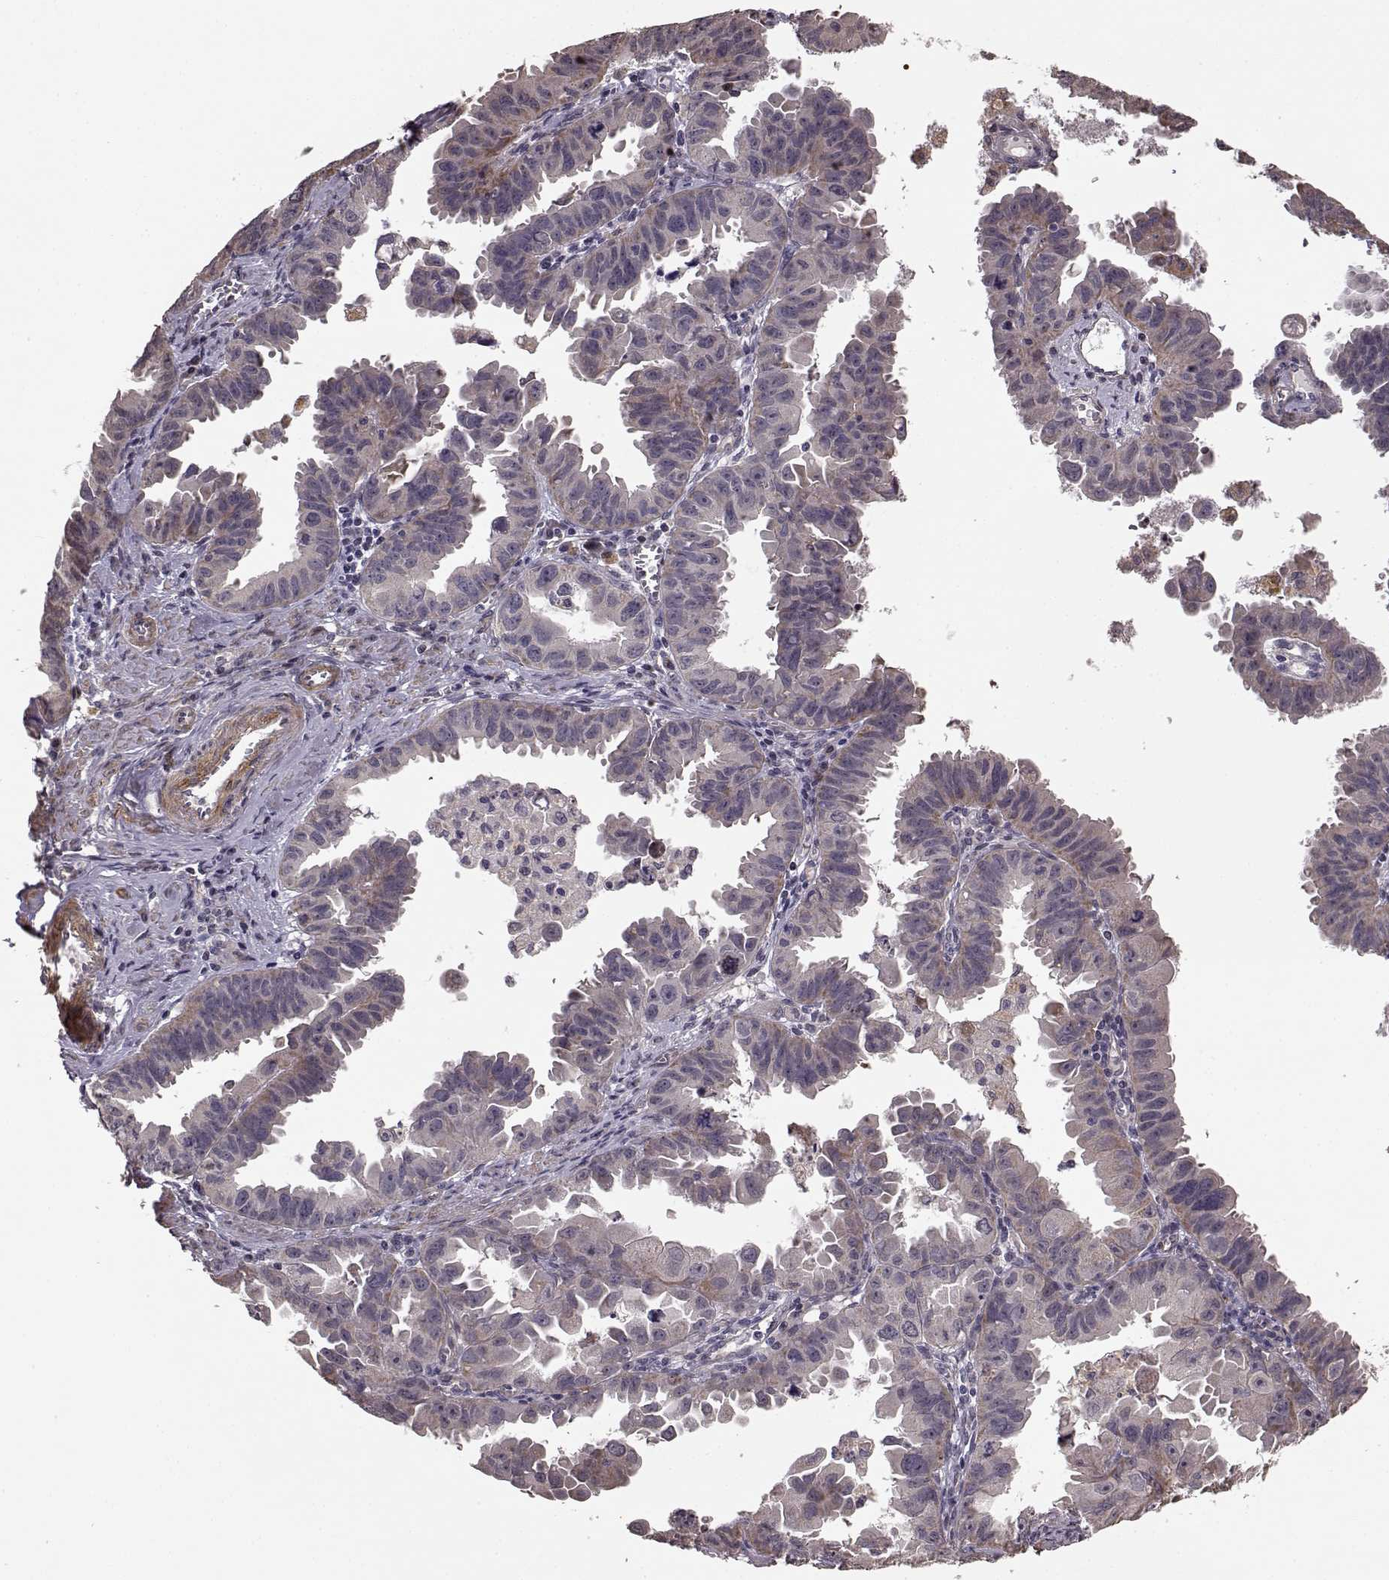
{"staining": {"intensity": "weak", "quantity": "<25%", "location": "cytoplasmic/membranous"}, "tissue": "ovarian cancer", "cell_type": "Tumor cells", "image_type": "cancer", "snomed": [{"axis": "morphology", "description": "Carcinoma, endometroid"}, {"axis": "topography", "description": "Ovary"}], "caption": "Ovarian endometroid carcinoma was stained to show a protein in brown. There is no significant staining in tumor cells.", "gene": "BACH2", "patient": {"sex": "female", "age": 85}}